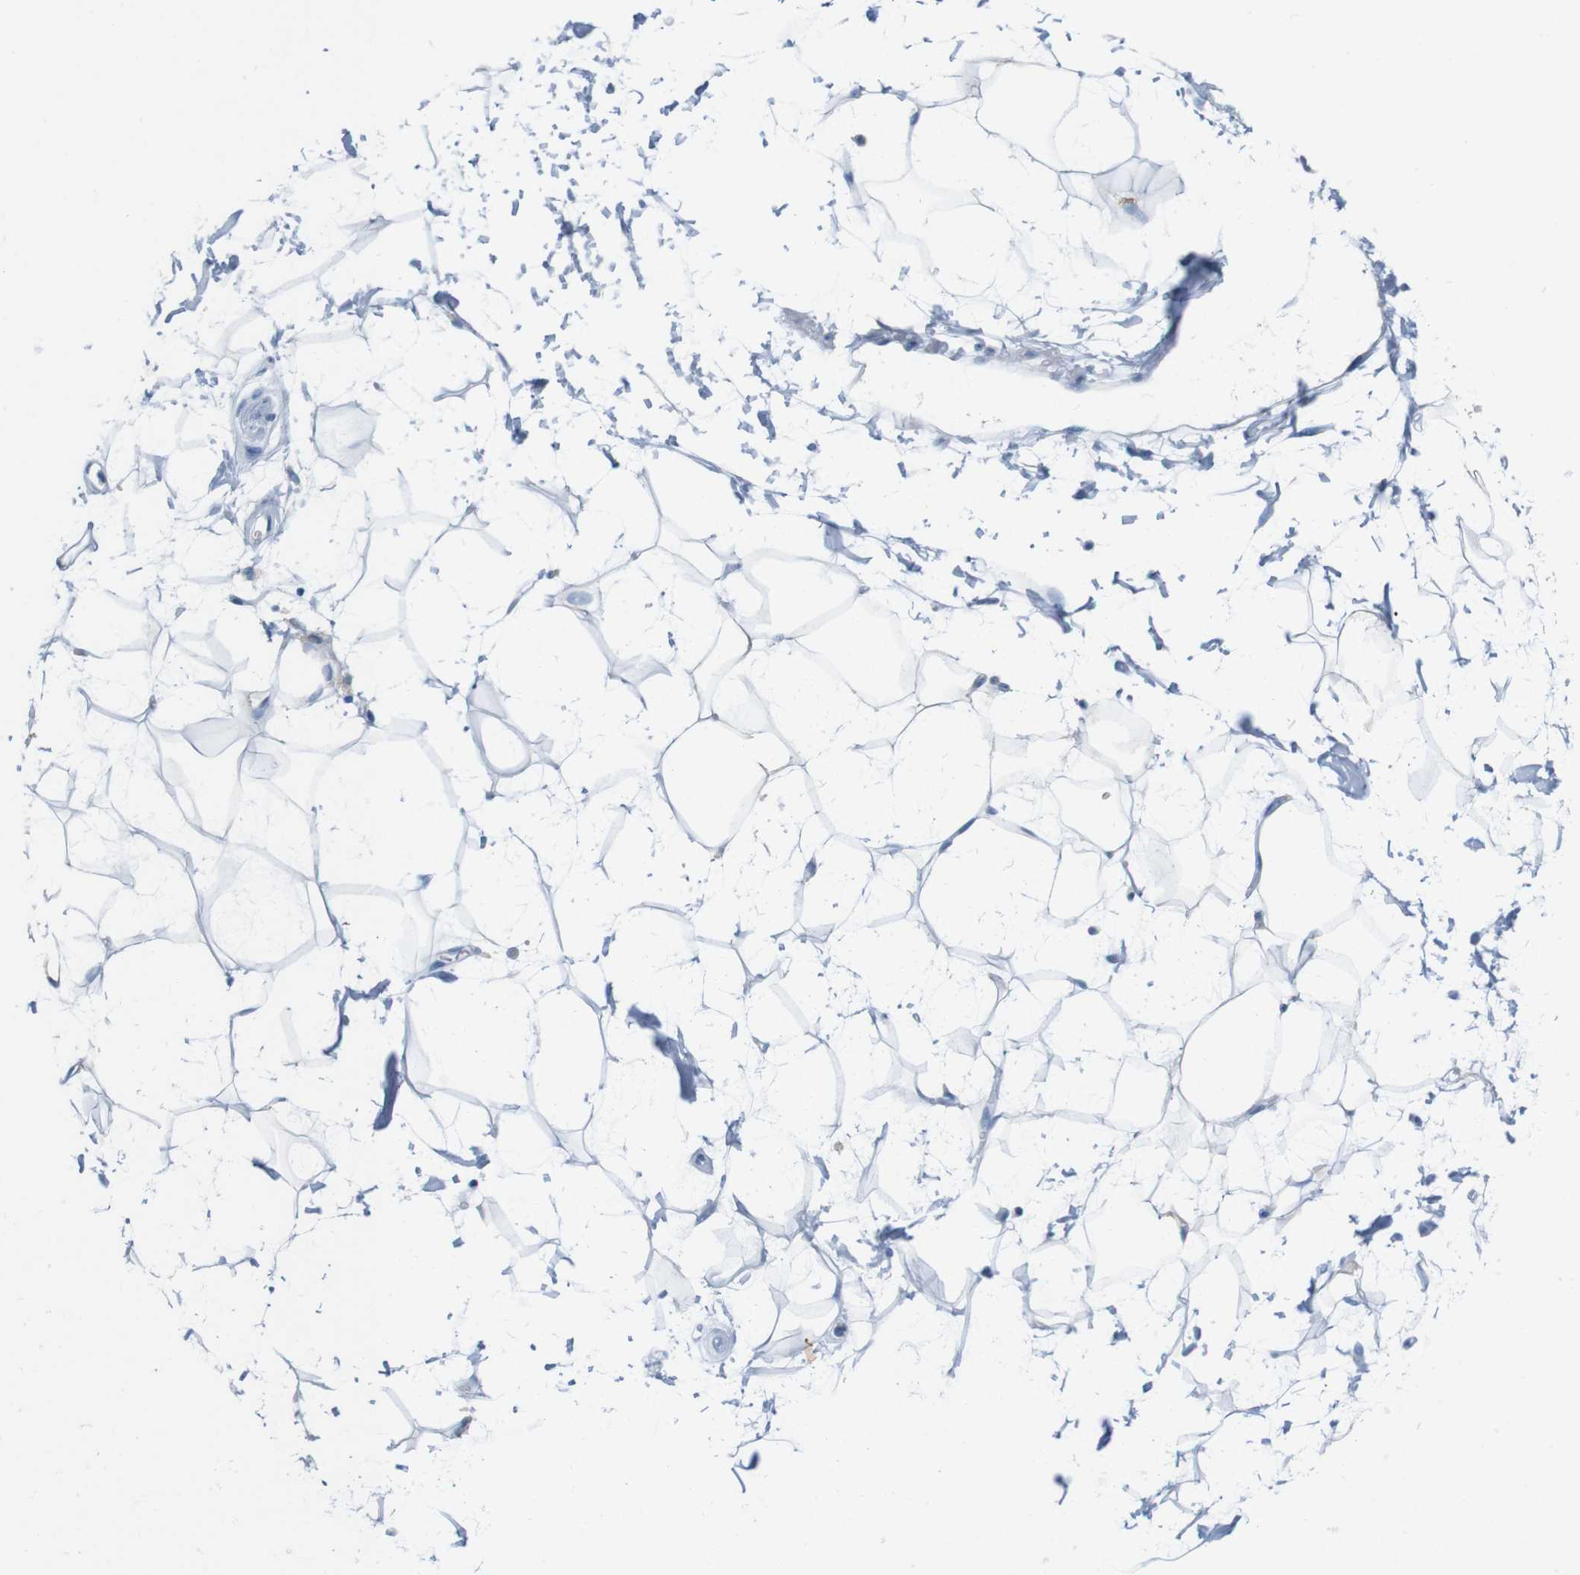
{"staining": {"intensity": "negative", "quantity": "none", "location": "none"}, "tissue": "adipose tissue", "cell_type": "Adipocytes", "image_type": "normal", "snomed": [{"axis": "morphology", "description": "Normal tissue, NOS"}, {"axis": "topography", "description": "Soft tissue"}], "caption": "Immunohistochemistry (IHC) micrograph of benign adipose tissue stained for a protein (brown), which shows no expression in adipocytes.", "gene": "IGSF8", "patient": {"sex": "male", "age": 72}}